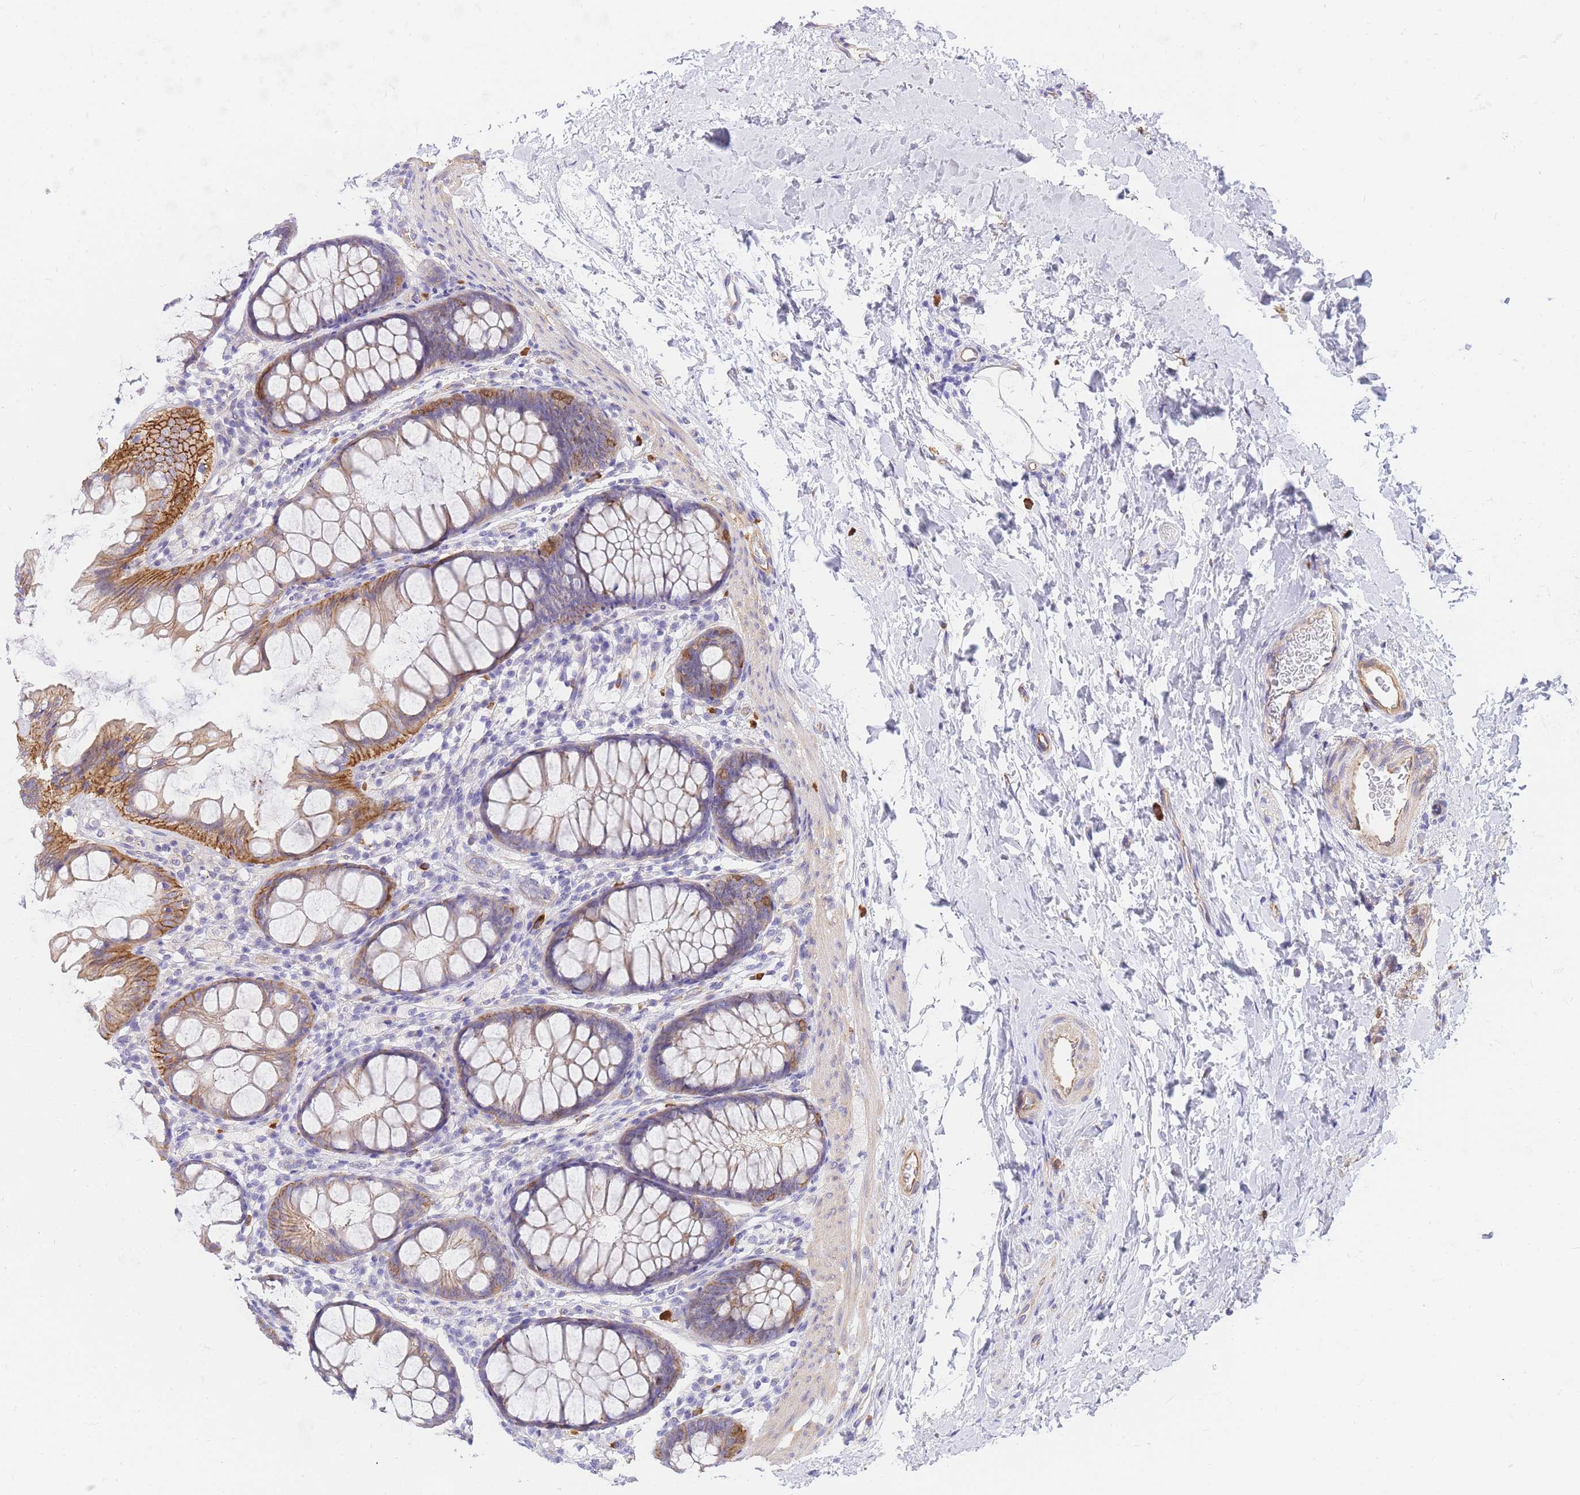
{"staining": {"intensity": "moderate", "quantity": ">75%", "location": "cytoplasmic/membranous"}, "tissue": "colon", "cell_type": "Endothelial cells", "image_type": "normal", "snomed": [{"axis": "morphology", "description": "Normal tissue, NOS"}, {"axis": "topography", "description": "Colon"}], "caption": "A brown stain labels moderate cytoplasmic/membranous positivity of a protein in endothelial cells of normal colon.", "gene": "SRSF12", "patient": {"sex": "female", "age": 62}}